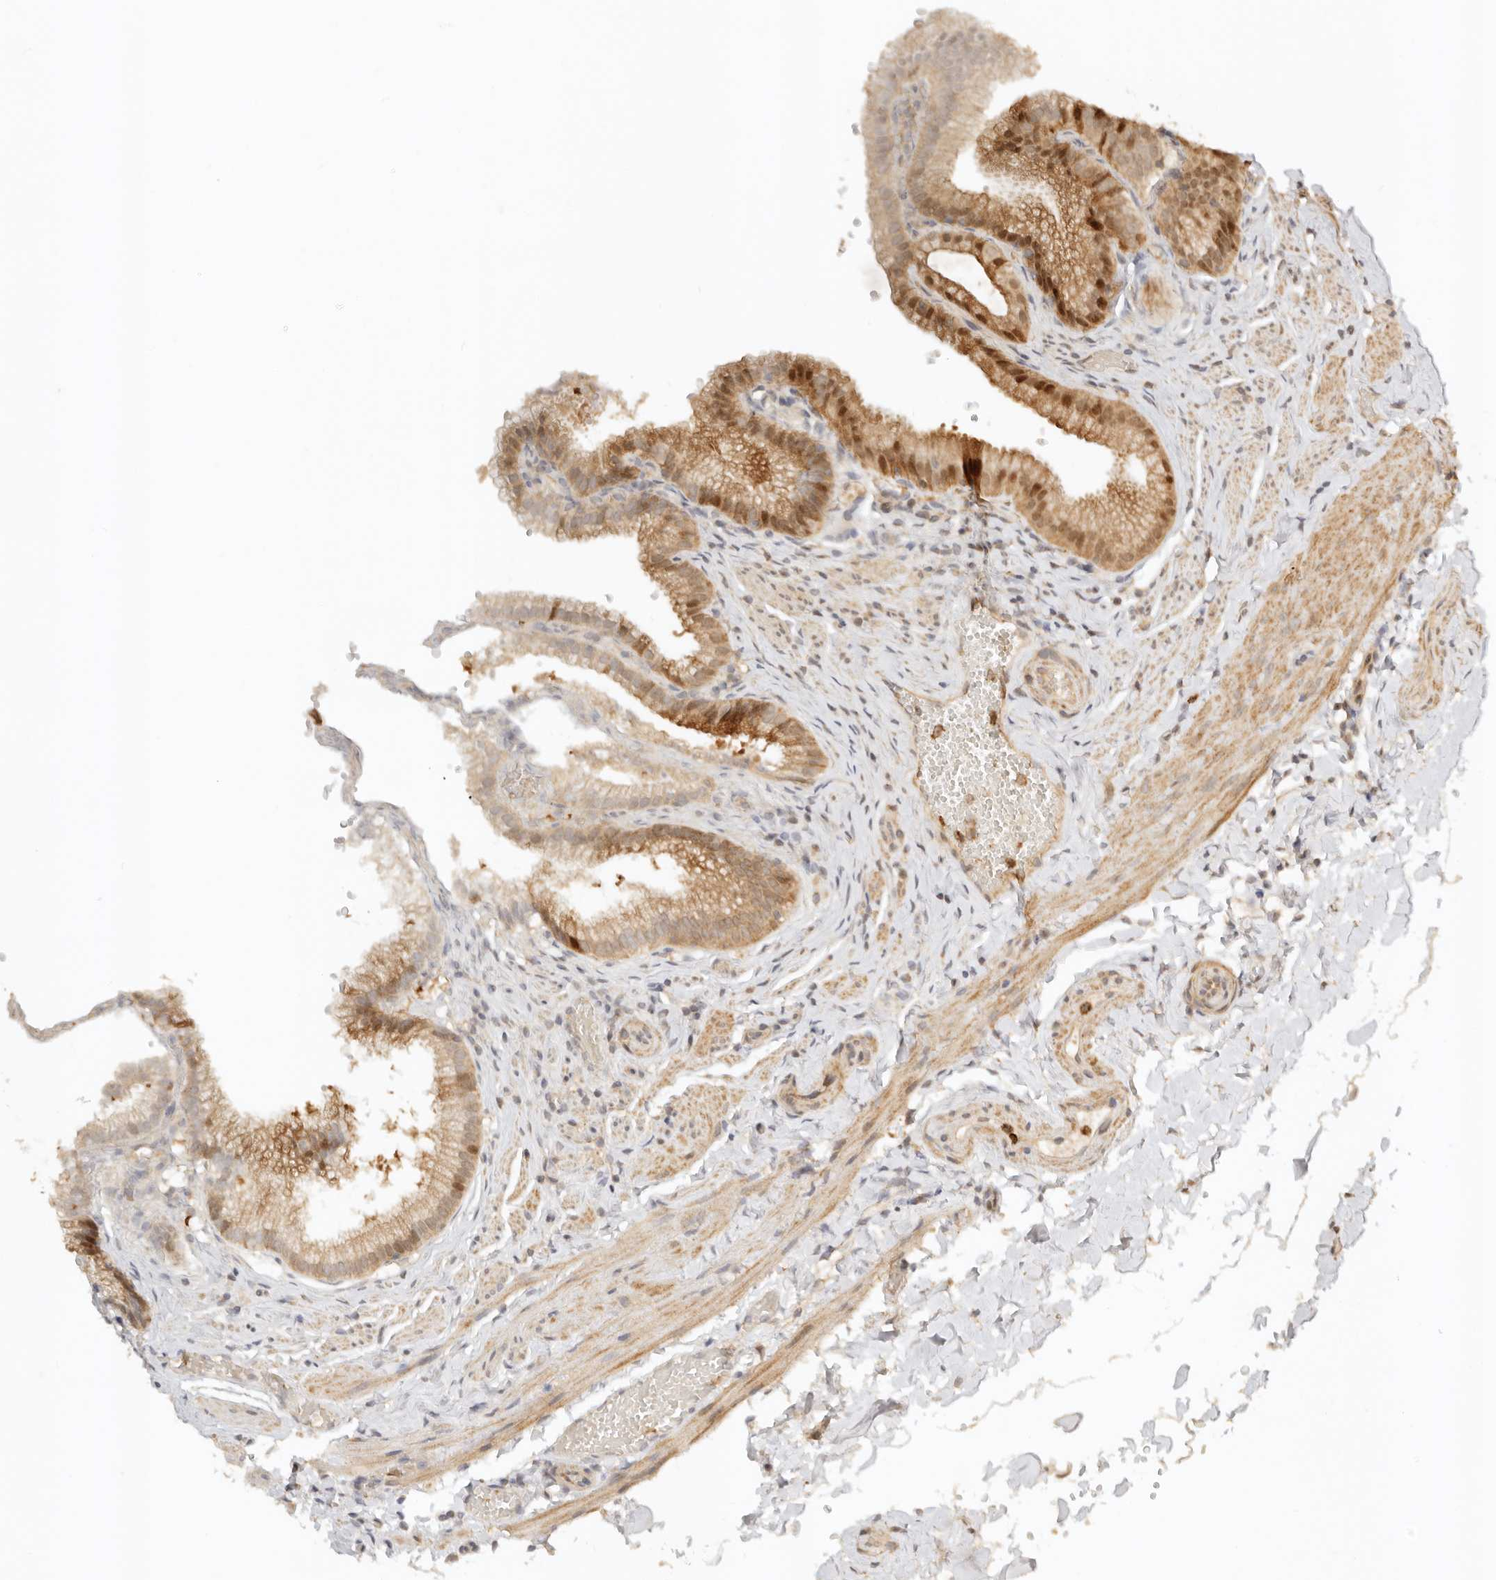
{"staining": {"intensity": "moderate", "quantity": ">75%", "location": "cytoplasmic/membranous,nuclear"}, "tissue": "gallbladder", "cell_type": "Glandular cells", "image_type": "normal", "snomed": [{"axis": "morphology", "description": "Normal tissue, NOS"}, {"axis": "topography", "description": "Gallbladder"}], "caption": "Gallbladder stained for a protein (brown) shows moderate cytoplasmic/membranous,nuclear positive positivity in about >75% of glandular cells.", "gene": "KIF2B", "patient": {"sex": "male", "age": 38}}